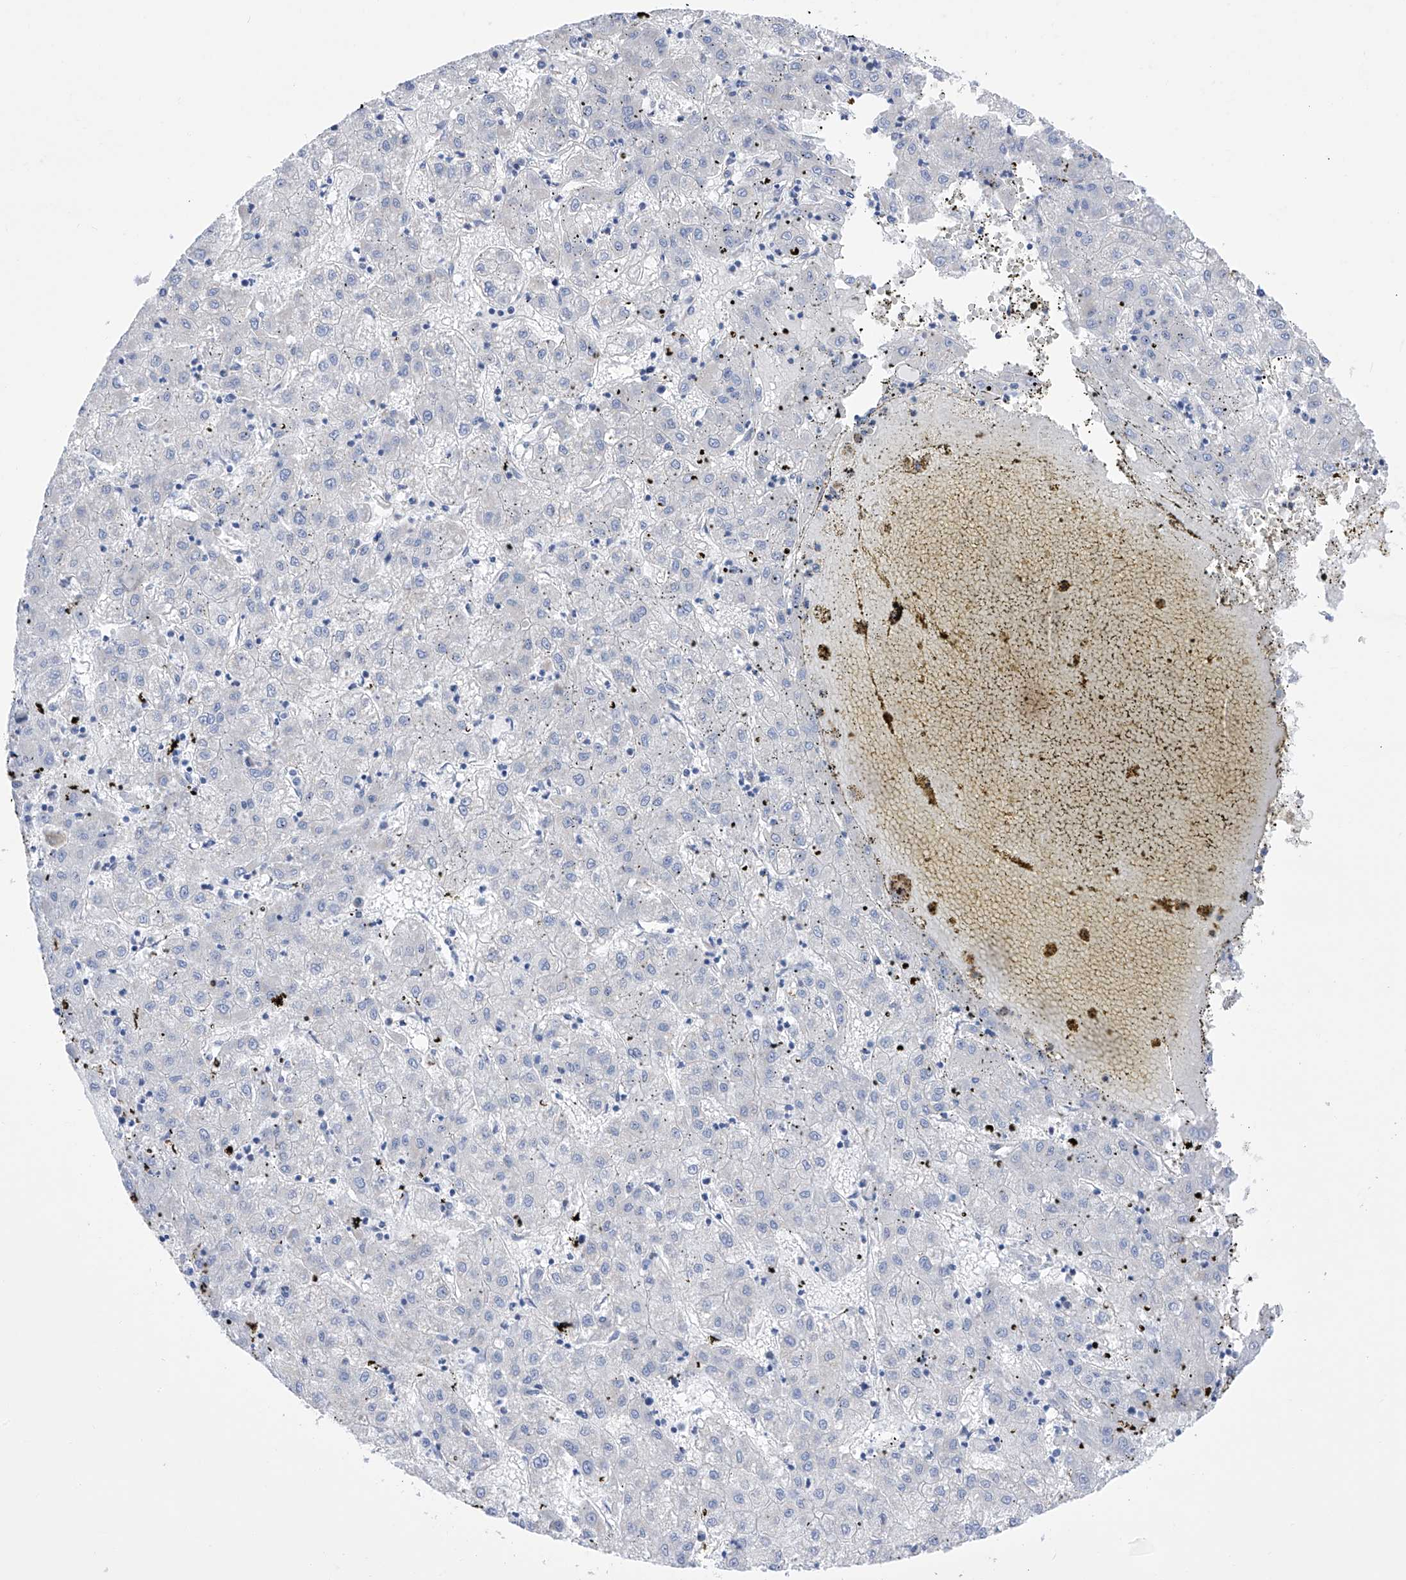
{"staining": {"intensity": "negative", "quantity": "none", "location": "none"}, "tissue": "liver cancer", "cell_type": "Tumor cells", "image_type": "cancer", "snomed": [{"axis": "morphology", "description": "Carcinoma, Hepatocellular, NOS"}, {"axis": "topography", "description": "Liver"}], "caption": "Liver cancer was stained to show a protein in brown. There is no significant expression in tumor cells.", "gene": "FLG", "patient": {"sex": "male", "age": 72}}